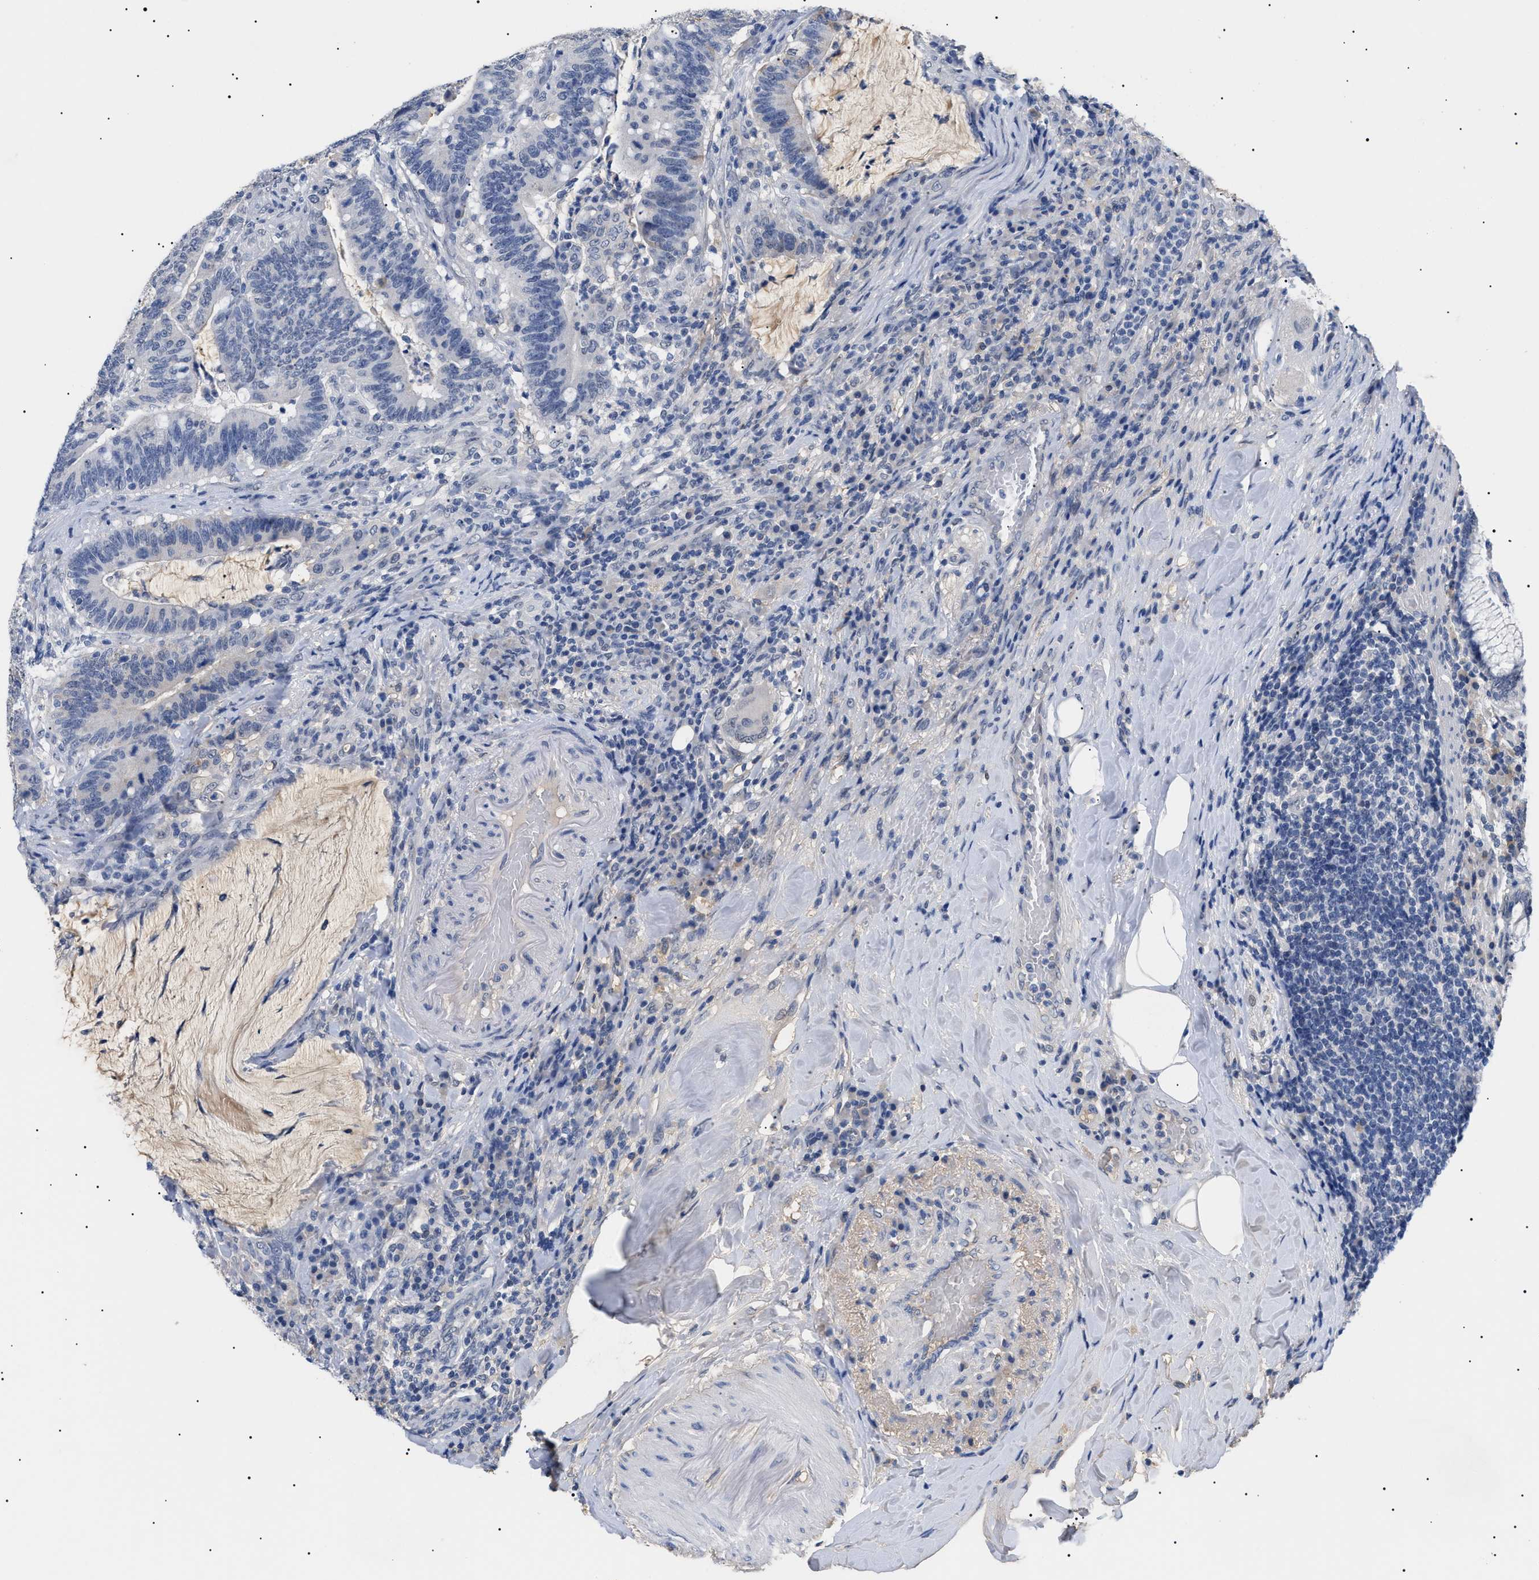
{"staining": {"intensity": "negative", "quantity": "none", "location": "none"}, "tissue": "colorectal cancer", "cell_type": "Tumor cells", "image_type": "cancer", "snomed": [{"axis": "morphology", "description": "Normal tissue, NOS"}, {"axis": "morphology", "description": "Adenocarcinoma, NOS"}, {"axis": "topography", "description": "Colon"}], "caption": "Protein analysis of colorectal cancer reveals no significant positivity in tumor cells.", "gene": "PRRT2", "patient": {"sex": "female", "age": 66}}